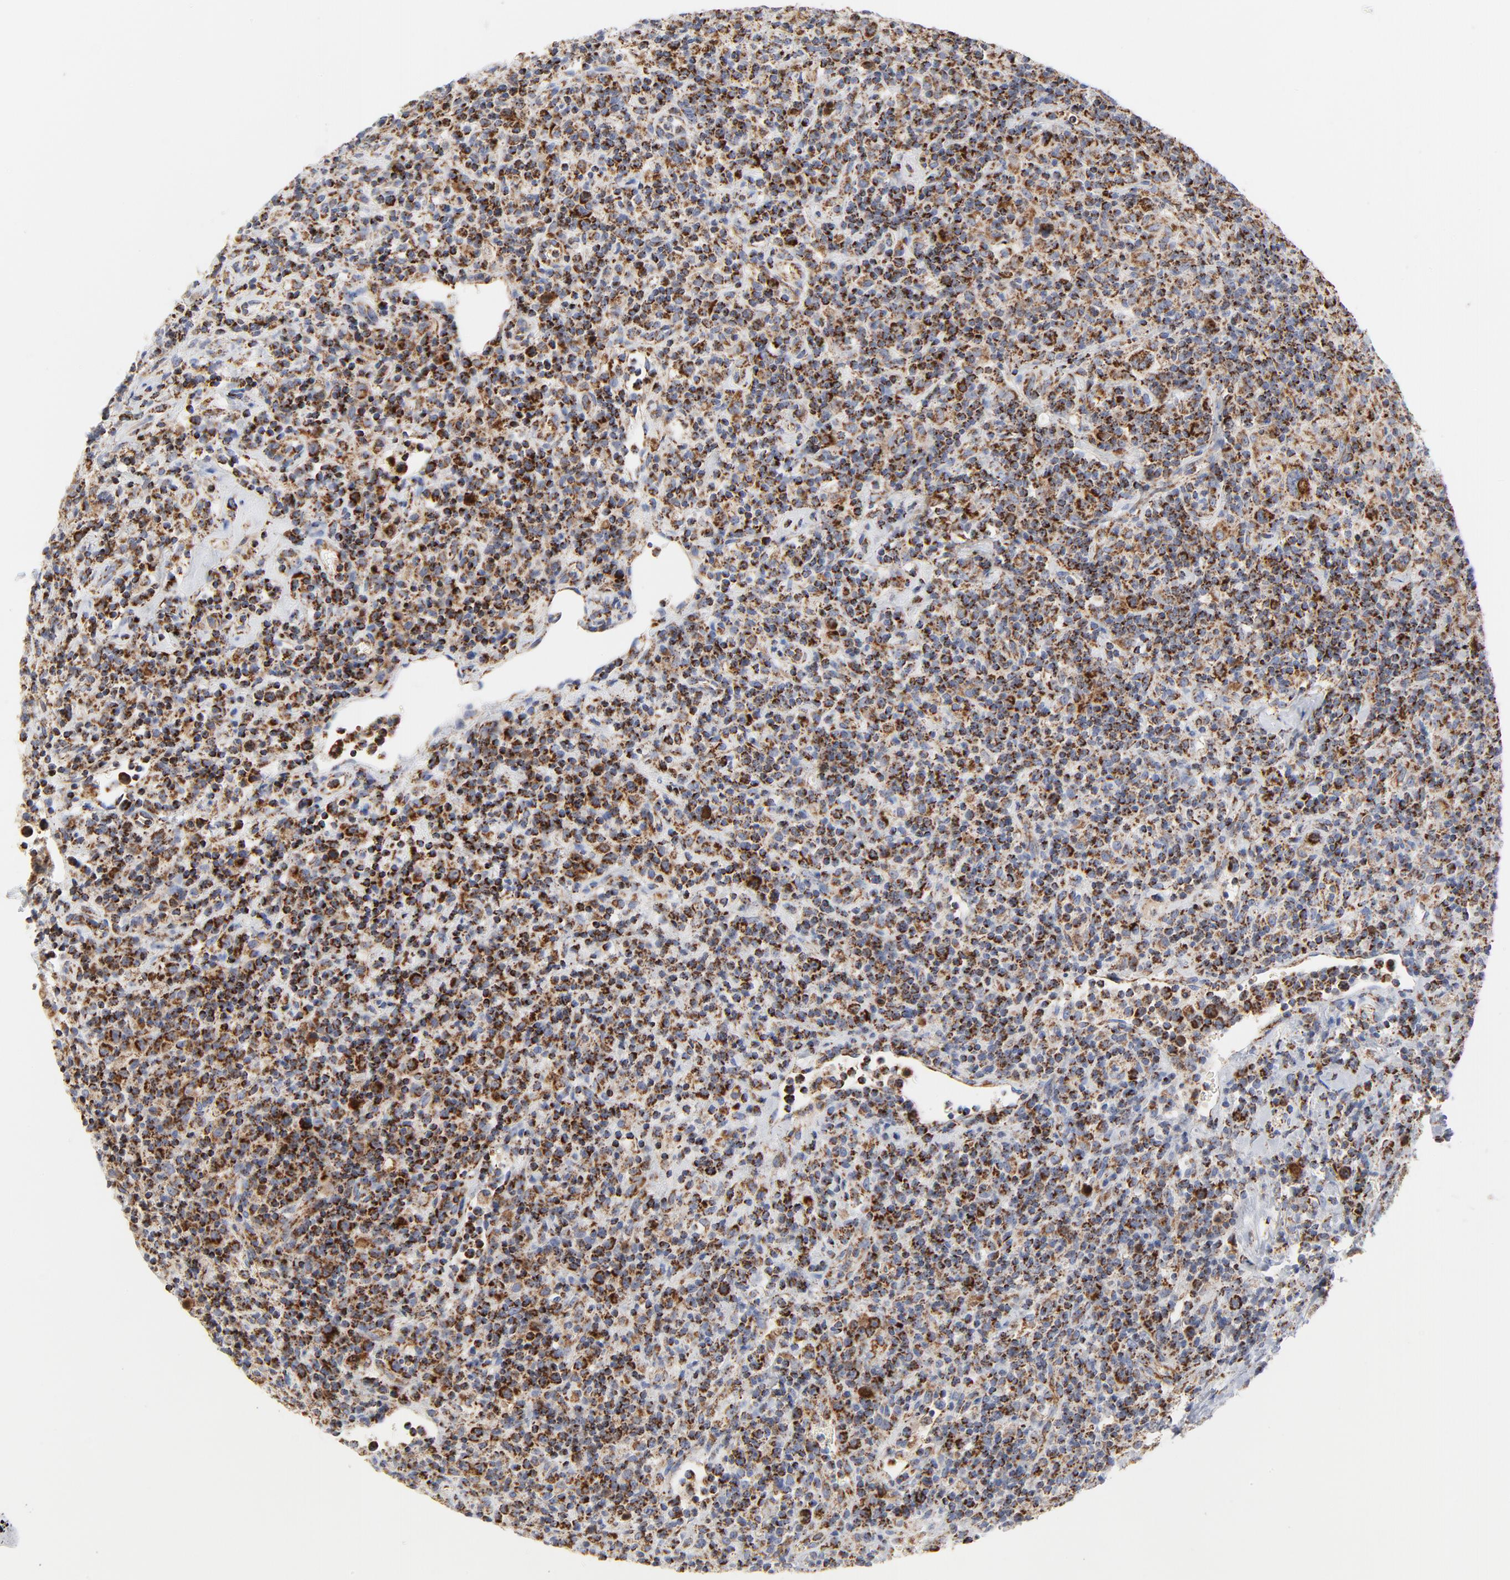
{"staining": {"intensity": "strong", "quantity": ">75%", "location": "cytoplasmic/membranous"}, "tissue": "lymphoma", "cell_type": "Tumor cells", "image_type": "cancer", "snomed": [{"axis": "morphology", "description": "Hodgkin's disease, NOS"}, {"axis": "topography", "description": "Lymph node"}], "caption": "Immunohistochemical staining of lymphoma reveals high levels of strong cytoplasmic/membranous staining in about >75% of tumor cells. Immunohistochemistry stains the protein of interest in brown and the nuclei are stained blue.", "gene": "DIABLO", "patient": {"sex": "male", "age": 65}}